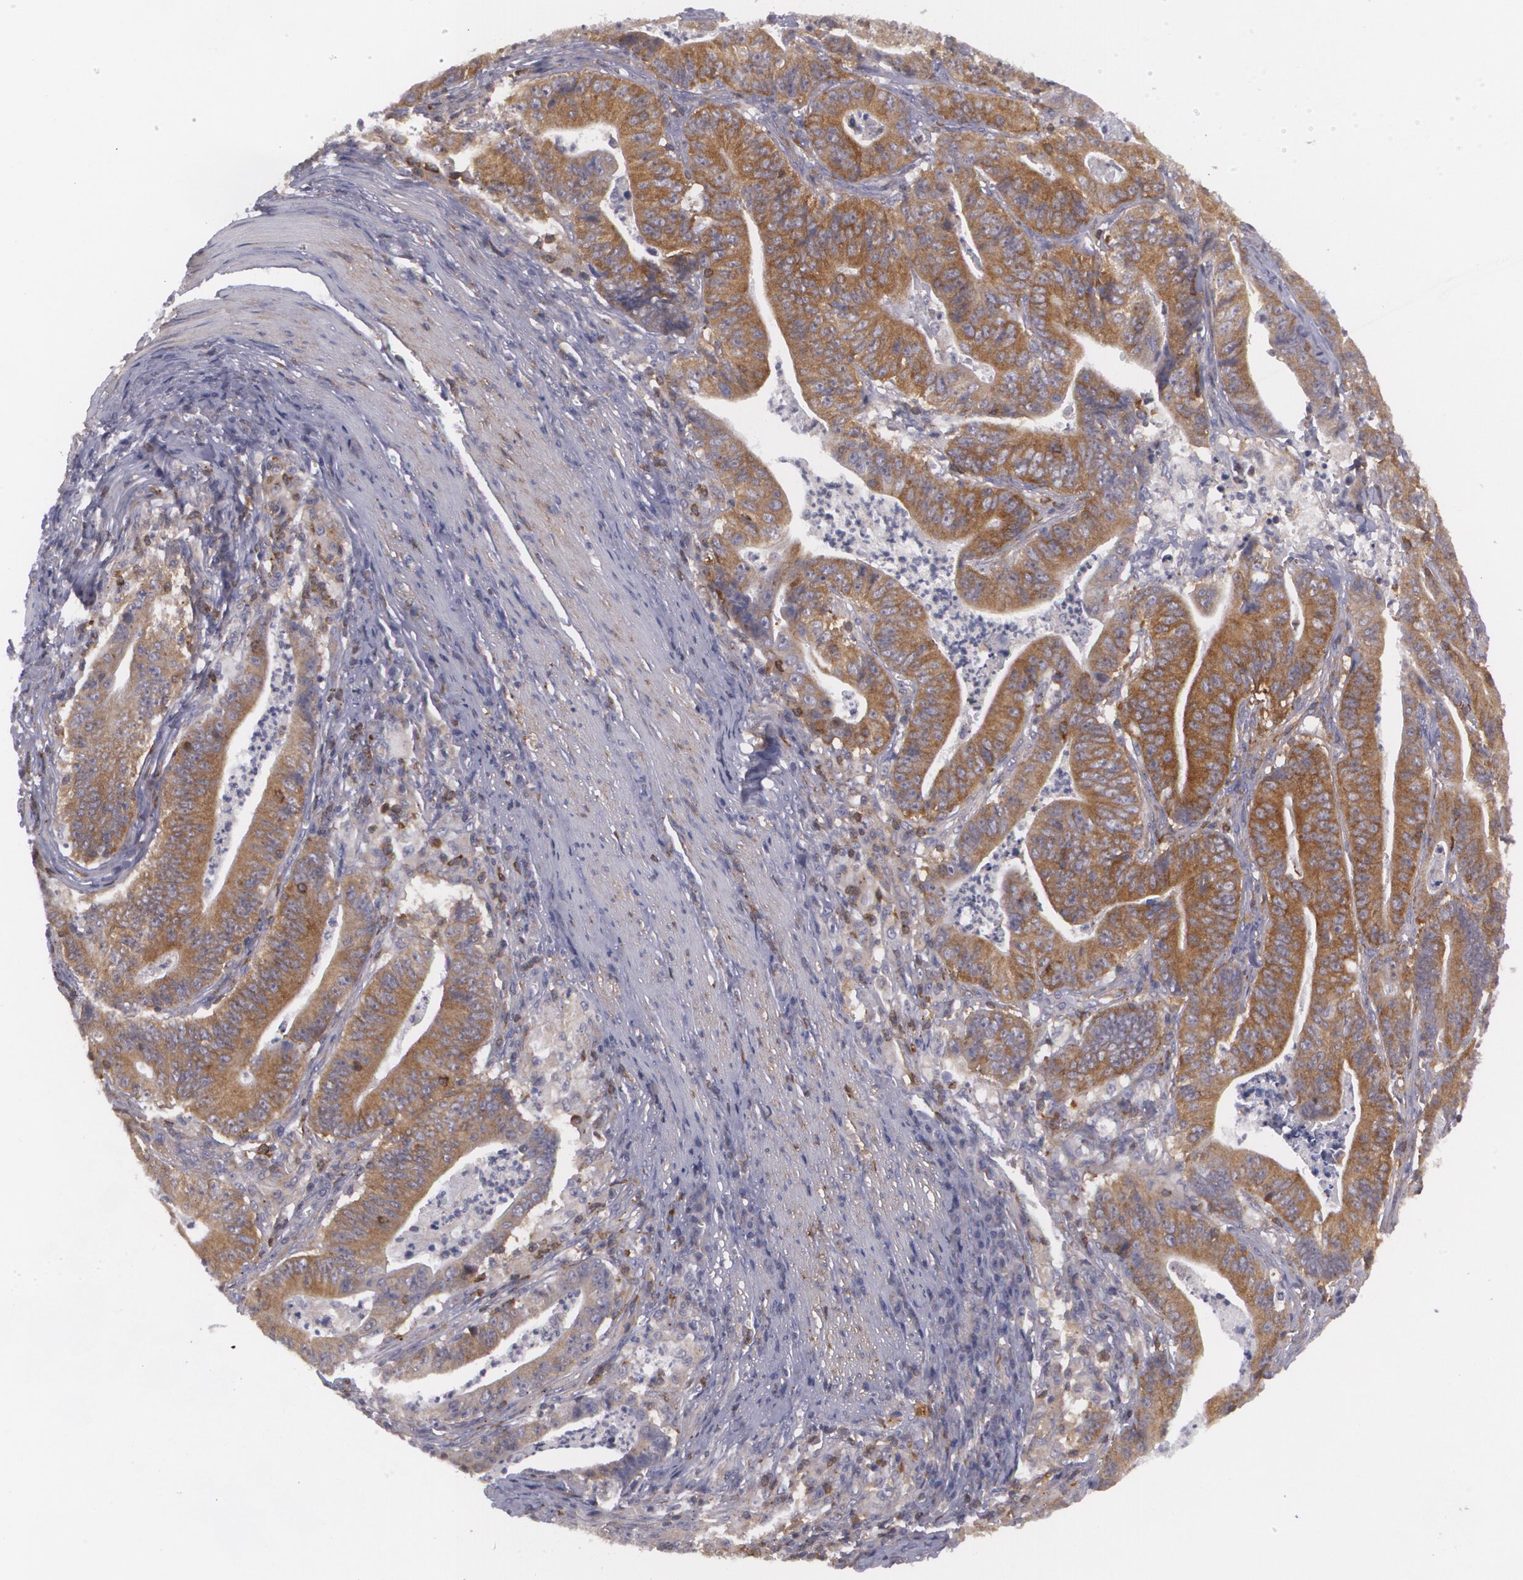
{"staining": {"intensity": "moderate", "quantity": ">75%", "location": "cytoplasmic/membranous"}, "tissue": "stomach cancer", "cell_type": "Tumor cells", "image_type": "cancer", "snomed": [{"axis": "morphology", "description": "Adenocarcinoma, NOS"}, {"axis": "topography", "description": "Stomach, lower"}], "caption": "Stomach cancer (adenocarcinoma) was stained to show a protein in brown. There is medium levels of moderate cytoplasmic/membranous expression in approximately >75% of tumor cells. (DAB IHC, brown staining for protein, blue staining for nuclei).", "gene": "BIN1", "patient": {"sex": "female", "age": 86}}